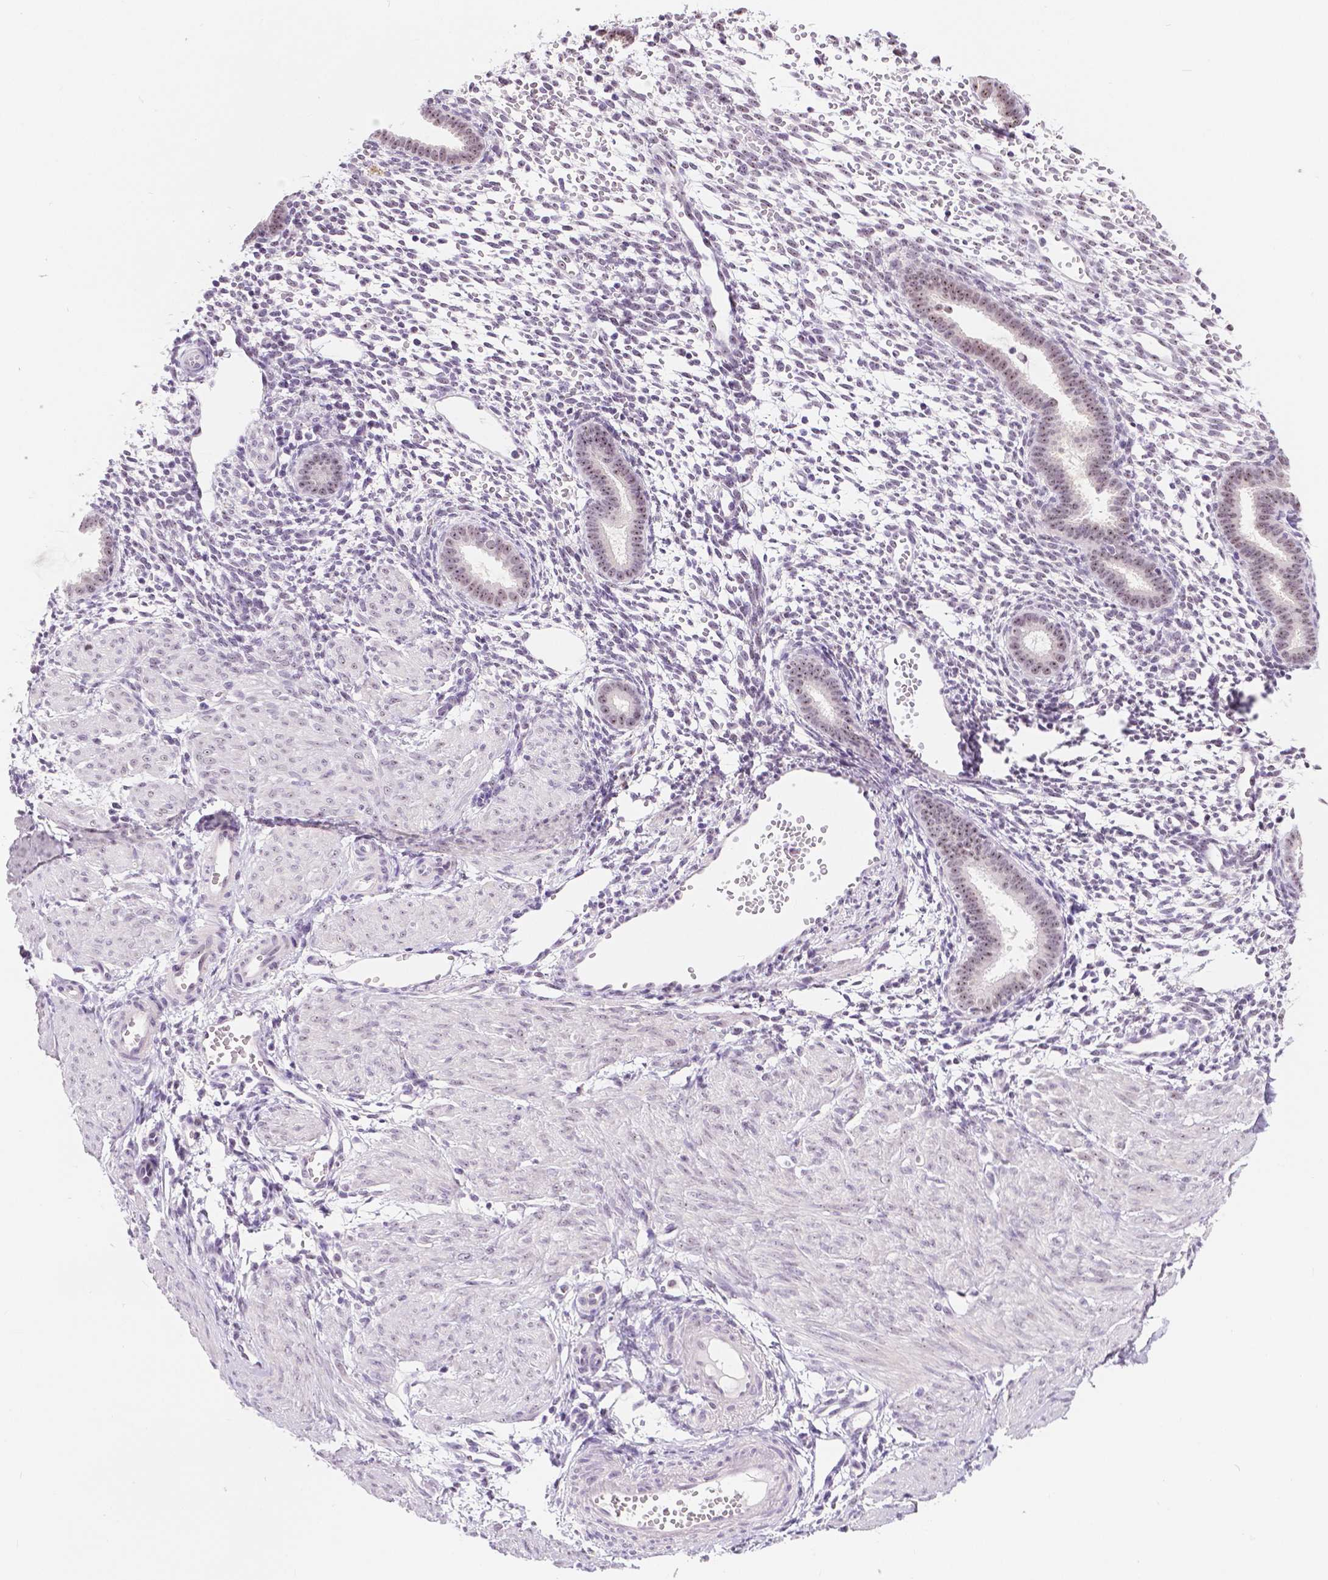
{"staining": {"intensity": "negative", "quantity": "none", "location": "none"}, "tissue": "endometrium", "cell_type": "Cells in endometrial stroma", "image_type": "normal", "snomed": [{"axis": "morphology", "description": "Normal tissue, NOS"}, {"axis": "topography", "description": "Endometrium"}], "caption": "Immunohistochemical staining of unremarkable human endometrium displays no significant staining in cells in endometrial stroma.", "gene": "NHP2", "patient": {"sex": "female", "age": 36}}